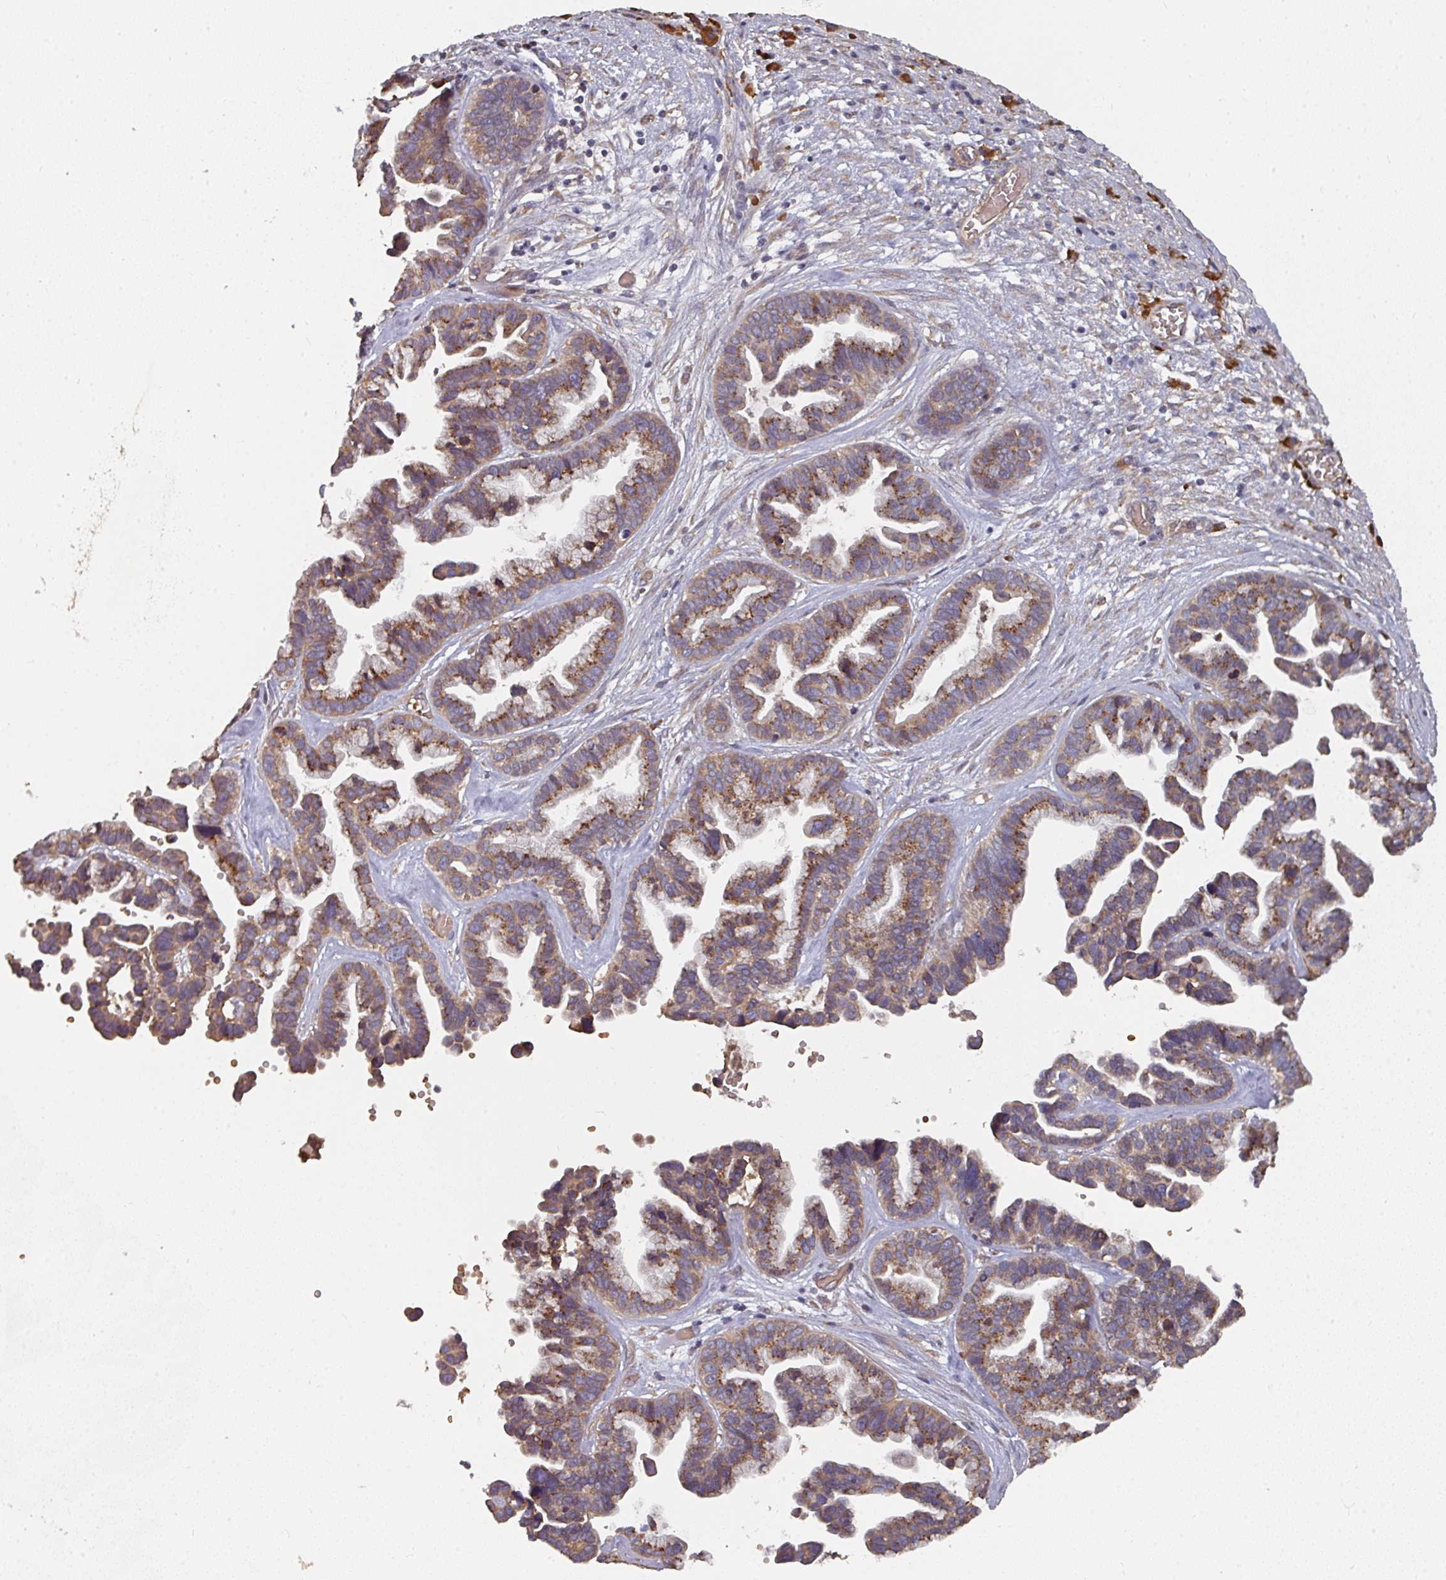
{"staining": {"intensity": "moderate", "quantity": ">75%", "location": "cytoplasmic/membranous"}, "tissue": "ovarian cancer", "cell_type": "Tumor cells", "image_type": "cancer", "snomed": [{"axis": "morphology", "description": "Cystadenocarcinoma, serous, NOS"}, {"axis": "topography", "description": "Ovary"}], "caption": "Ovarian cancer stained with IHC reveals moderate cytoplasmic/membranous positivity in approximately >75% of tumor cells. (DAB (3,3'-diaminobenzidine) IHC with brightfield microscopy, high magnification).", "gene": "EDEM2", "patient": {"sex": "female", "age": 56}}